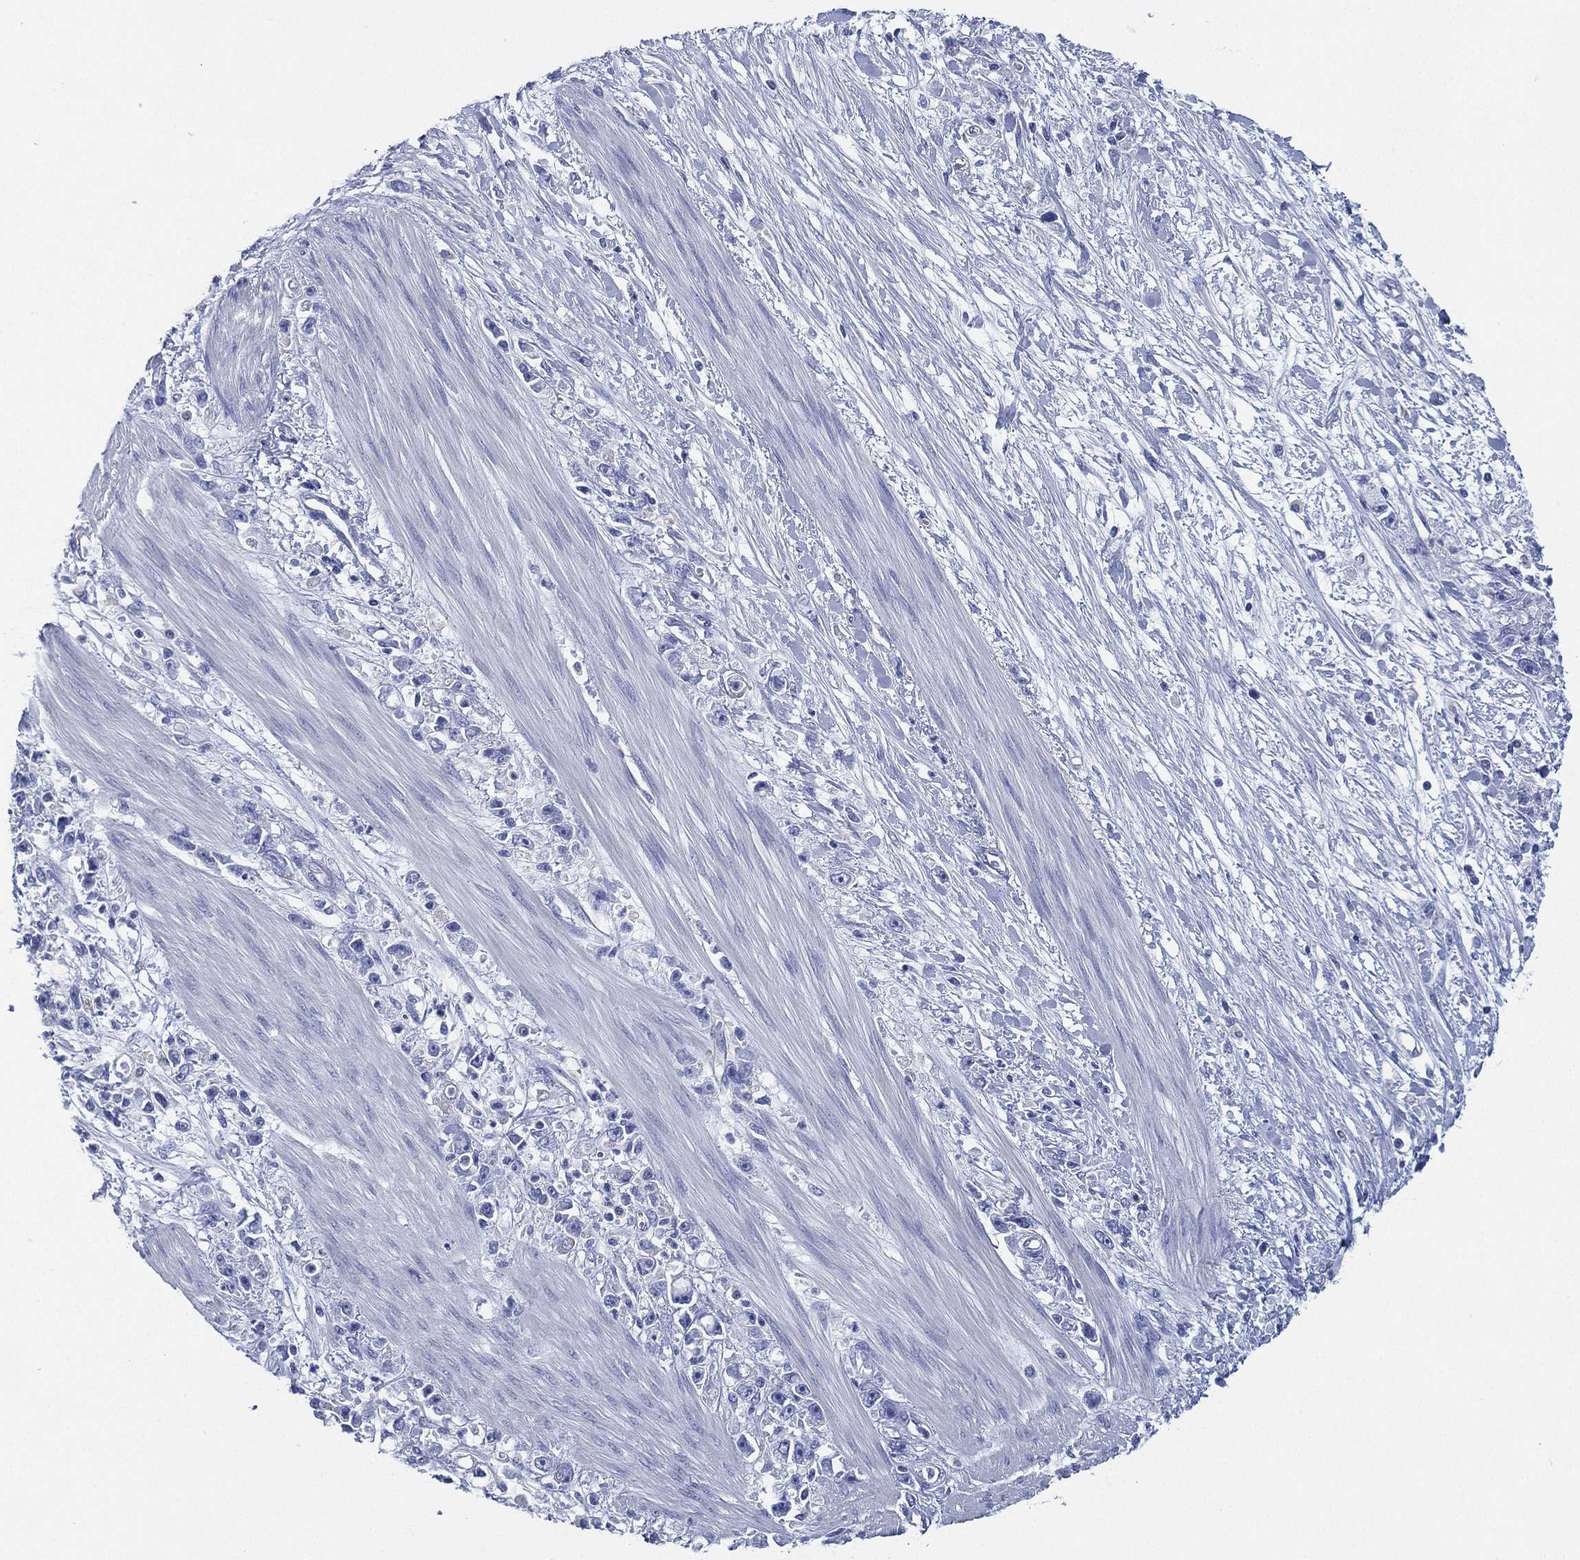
{"staining": {"intensity": "negative", "quantity": "none", "location": "none"}, "tissue": "stomach cancer", "cell_type": "Tumor cells", "image_type": "cancer", "snomed": [{"axis": "morphology", "description": "Adenocarcinoma, NOS"}, {"axis": "topography", "description": "Stomach"}], "caption": "Protein analysis of stomach cancer (adenocarcinoma) displays no significant expression in tumor cells.", "gene": "CCDC70", "patient": {"sex": "female", "age": 59}}